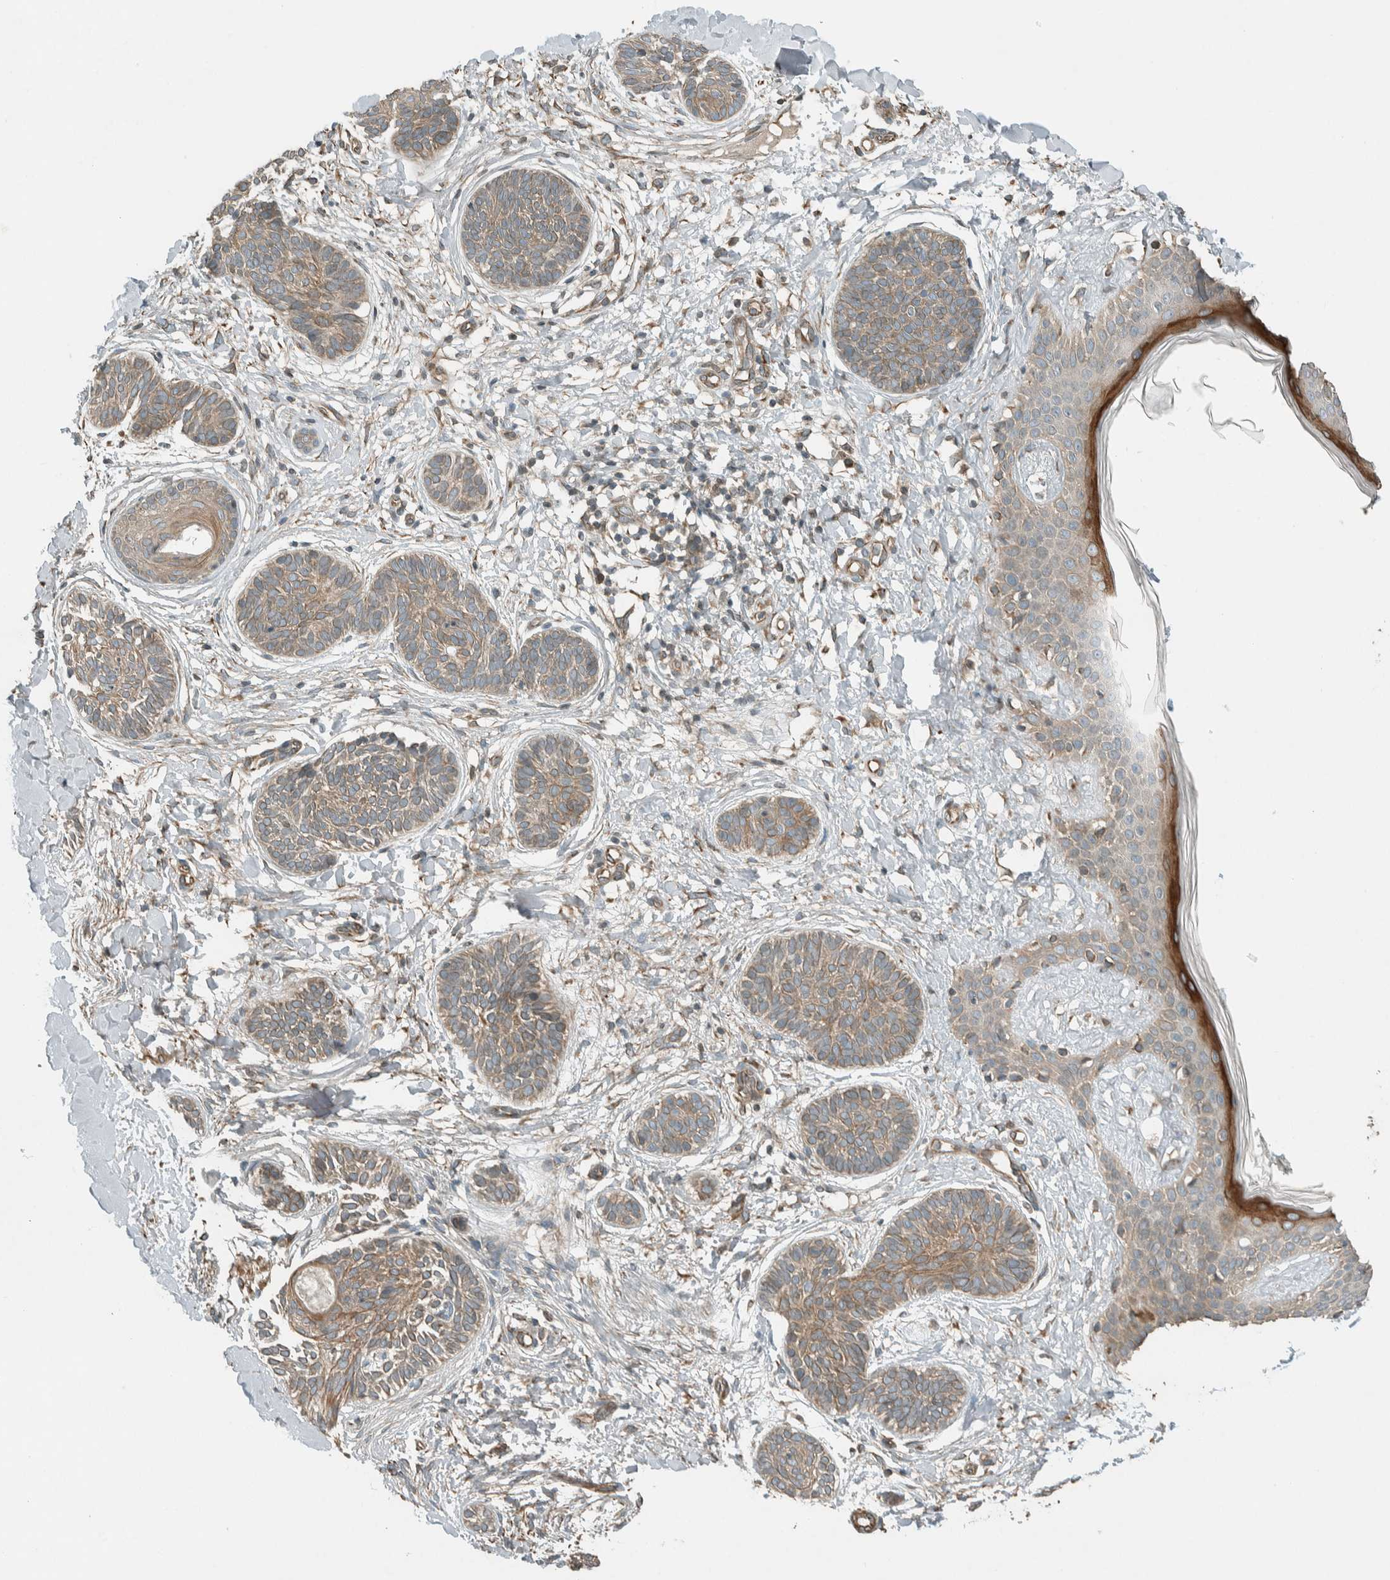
{"staining": {"intensity": "weak", "quantity": ">75%", "location": "cytoplasmic/membranous"}, "tissue": "skin cancer", "cell_type": "Tumor cells", "image_type": "cancer", "snomed": [{"axis": "morphology", "description": "Normal tissue, NOS"}, {"axis": "morphology", "description": "Basal cell carcinoma"}, {"axis": "topography", "description": "Skin"}], "caption": "A high-resolution photomicrograph shows IHC staining of skin basal cell carcinoma, which displays weak cytoplasmic/membranous staining in about >75% of tumor cells. The staining was performed using DAB (3,3'-diaminobenzidine) to visualize the protein expression in brown, while the nuclei were stained in blue with hematoxylin (Magnification: 20x).", "gene": "SEL1L", "patient": {"sex": "male", "age": 63}}